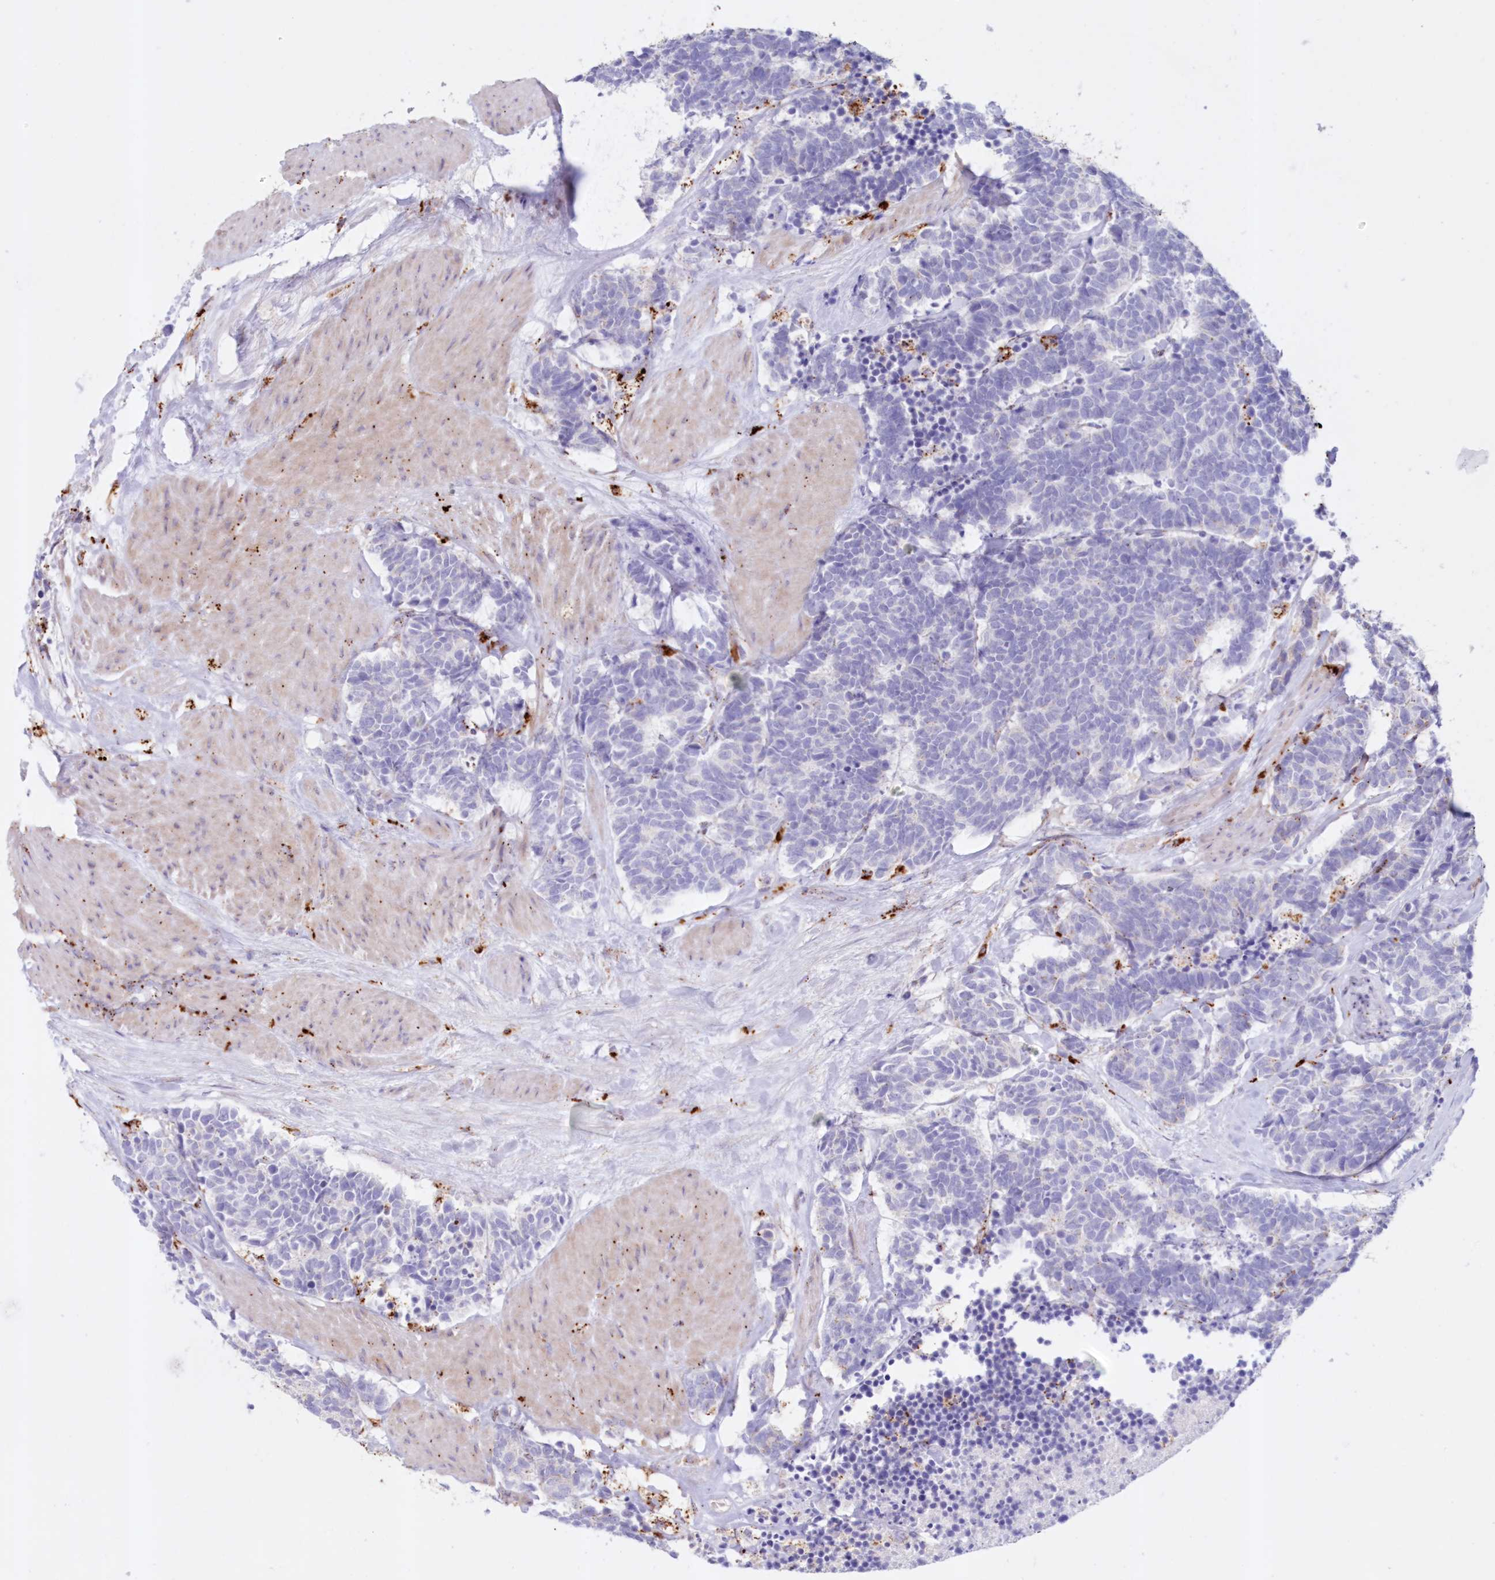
{"staining": {"intensity": "negative", "quantity": "none", "location": "none"}, "tissue": "carcinoid", "cell_type": "Tumor cells", "image_type": "cancer", "snomed": [{"axis": "morphology", "description": "Carcinoma, NOS"}, {"axis": "morphology", "description": "Carcinoid, malignant, NOS"}, {"axis": "topography", "description": "Urinary bladder"}], "caption": "Image shows no significant protein expression in tumor cells of carcinoma.", "gene": "TPP1", "patient": {"sex": "male", "age": 57}}